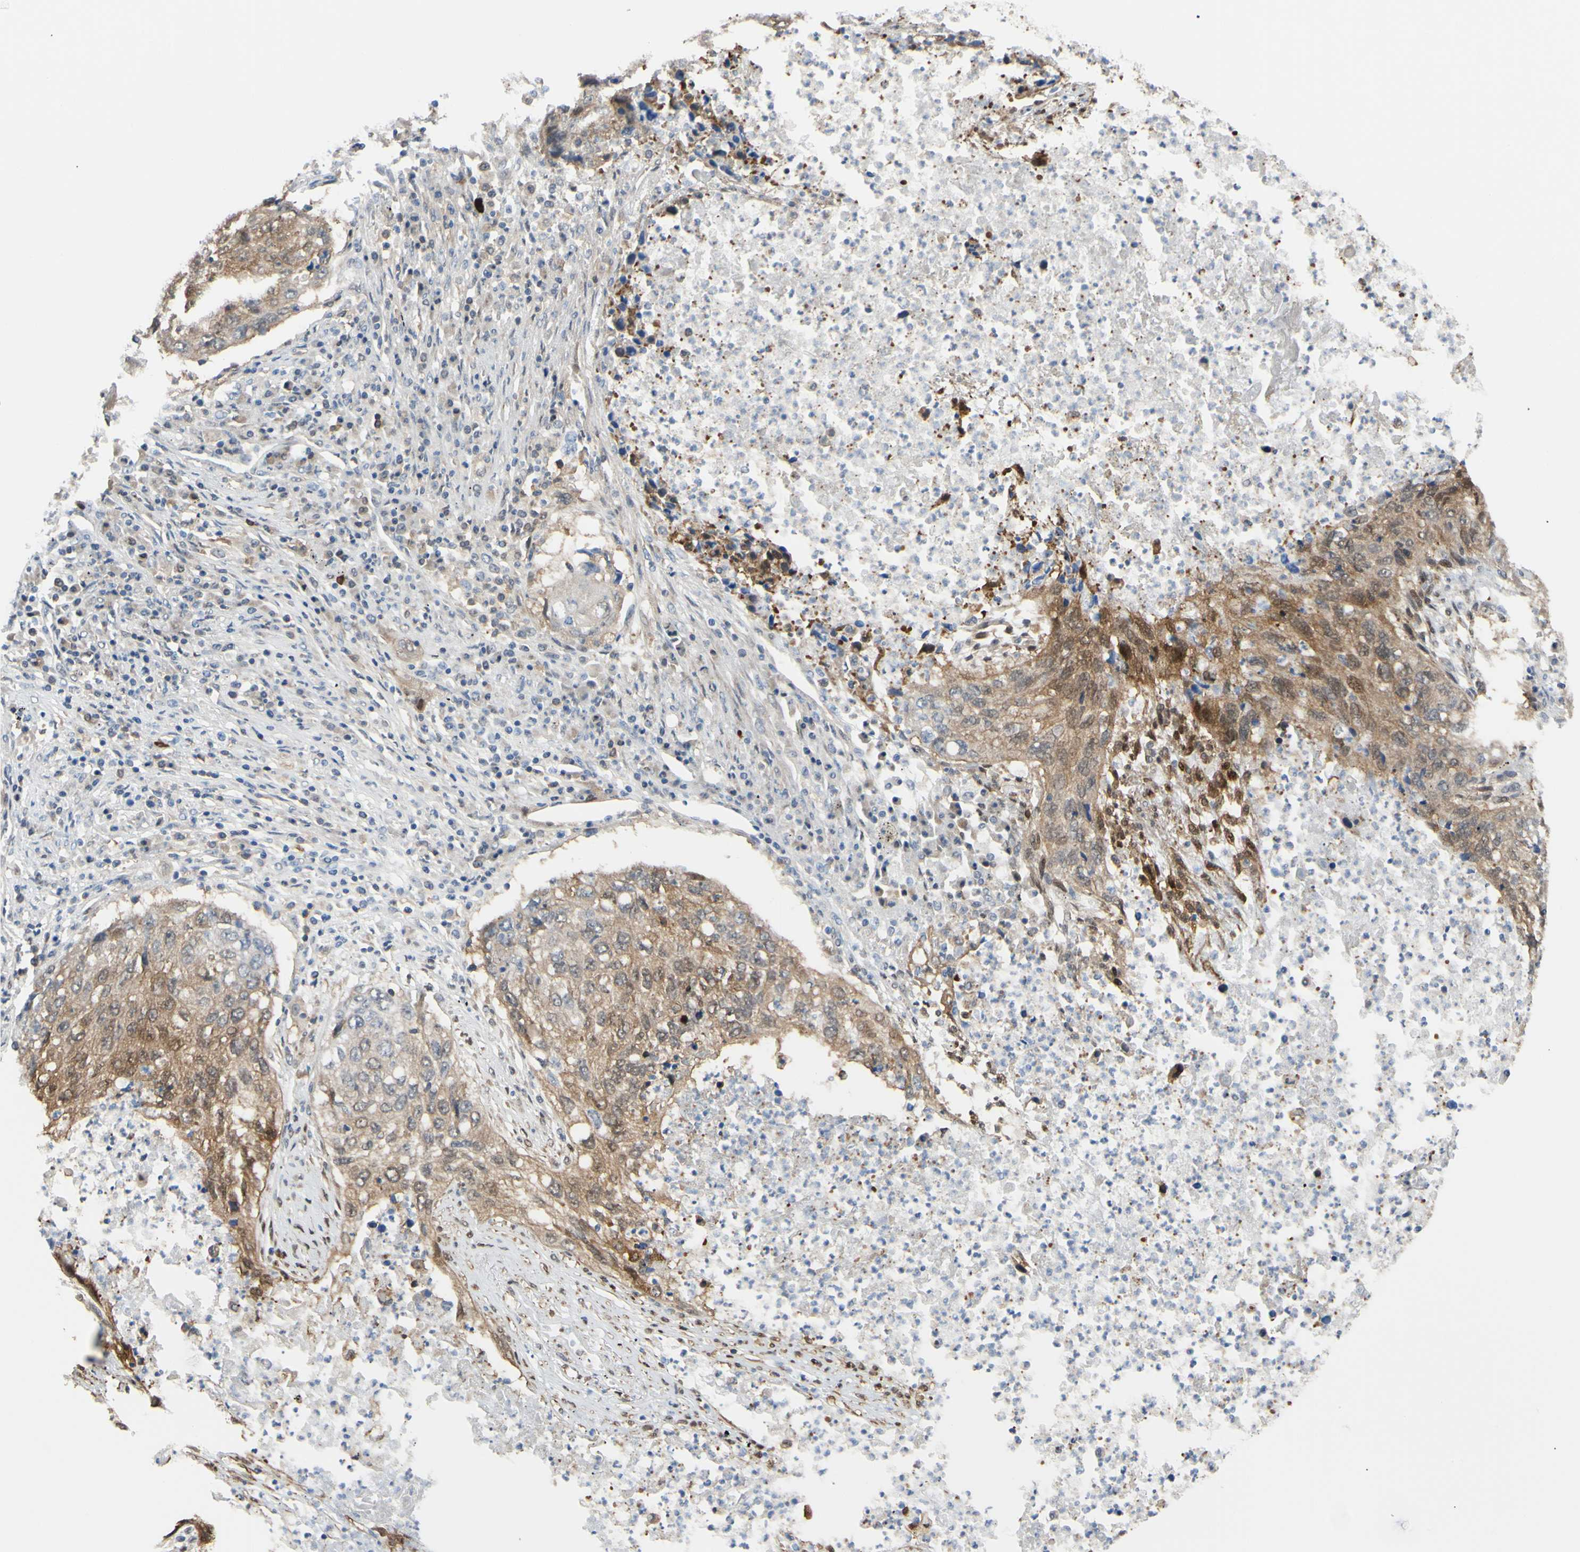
{"staining": {"intensity": "moderate", "quantity": ">75%", "location": "cytoplasmic/membranous"}, "tissue": "lung cancer", "cell_type": "Tumor cells", "image_type": "cancer", "snomed": [{"axis": "morphology", "description": "Squamous cell carcinoma, NOS"}, {"axis": "topography", "description": "Lung"}], "caption": "Lung squamous cell carcinoma stained with a brown dye reveals moderate cytoplasmic/membranous positive staining in approximately >75% of tumor cells.", "gene": "UPK3B", "patient": {"sex": "female", "age": 63}}